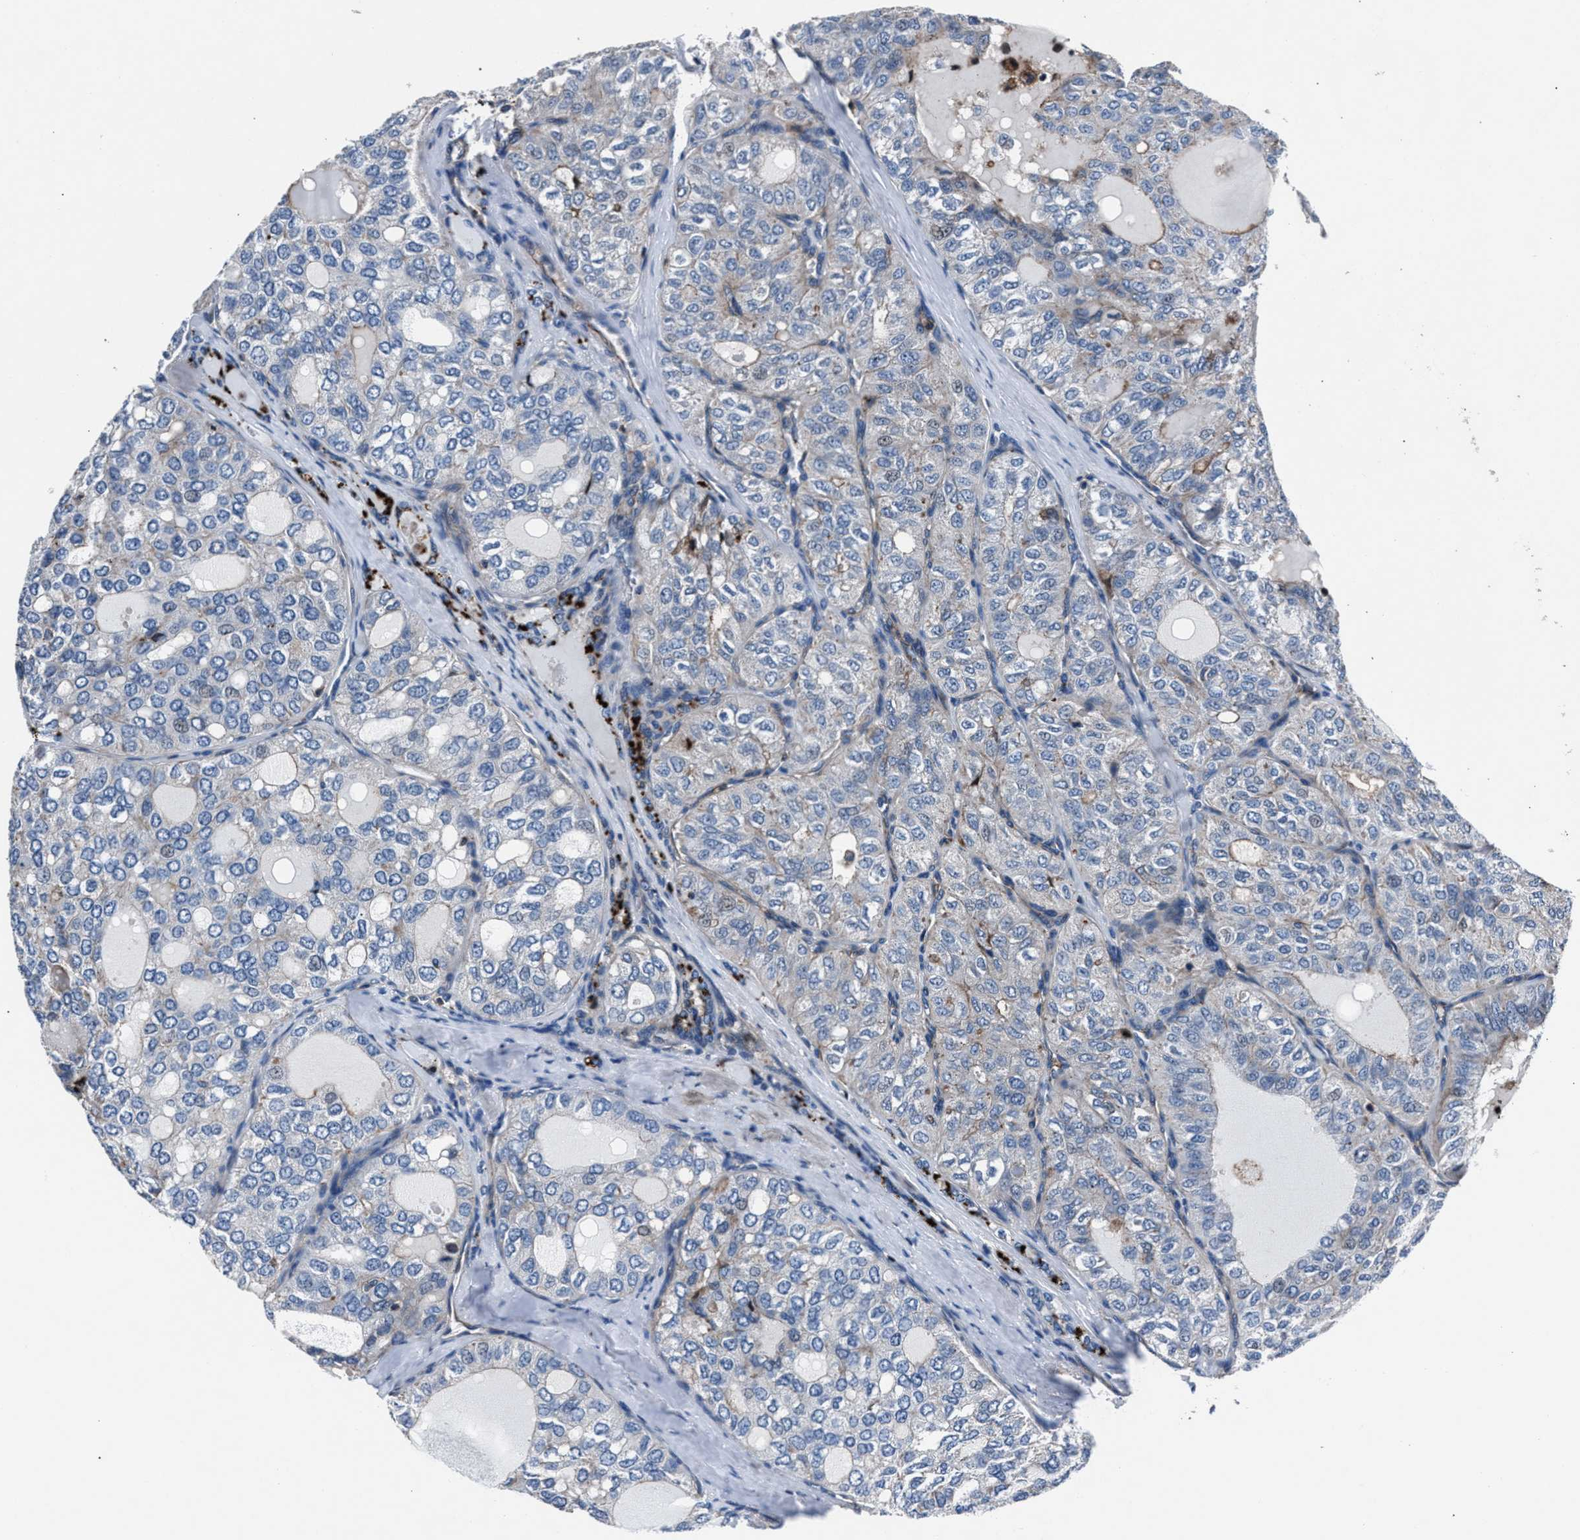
{"staining": {"intensity": "negative", "quantity": "none", "location": "none"}, "tissue": "thyroid cancer", "cell_type": "Tumor cells", "image_type": "cancer", "snomed": [{"axis": "morphology", "description": "Follicular adenoma carcinoma, NOS"}, {"axis": "topography", "description": "Thyroid gland"}], "caption": "Tumor cells are negative for brown protein staining in thyroid cancer (follicular adenoma carcinoma).", "gene": "MFSD11", "patient": {"sex": "male", "age": 75}}